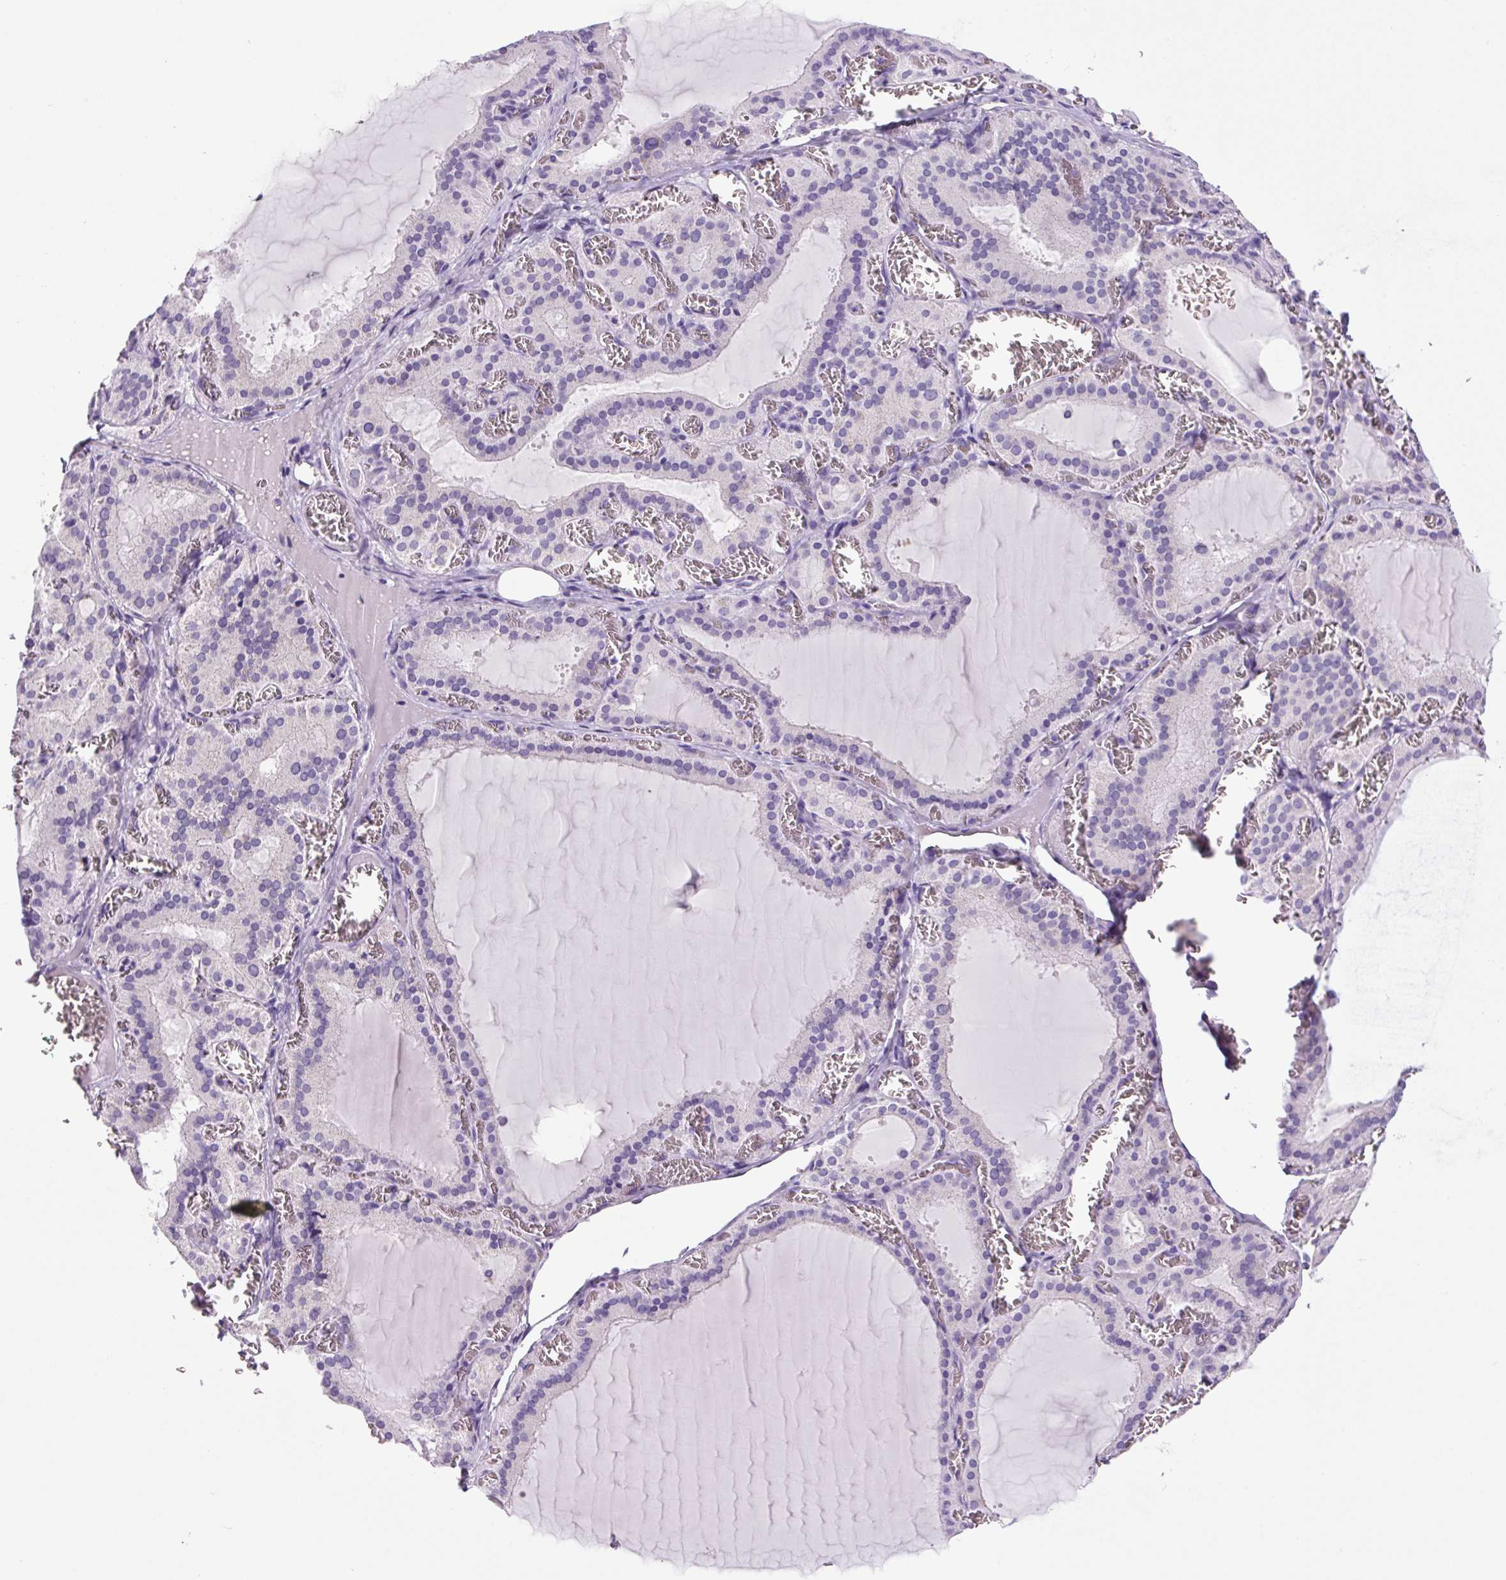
{"staining": {"intensity": "negative", "quantity": "none", "location": "none"}, "tissue": "thyroid gland", "cell_type": "Glandular cells", "image_type": "normal", "snomed": [{"axis": "morphology", "description": "Normal tissue, NOS"}, {"axis": "topography", "description": "Thyroid gland"}], "caption": "IHC micrograph of unremarkable human thyroid gland stained for a protein (brown), which shows no expression in glandular cells. The staining was performed using DAB (3,3'-diaminobenzidine) to visualize the protein expression in brown, while the nuclei were stained in blue with hematoxylin (Magnification: 20x).", "gene": "CHGA", "patient": {"sex": "female", "age": 30}}